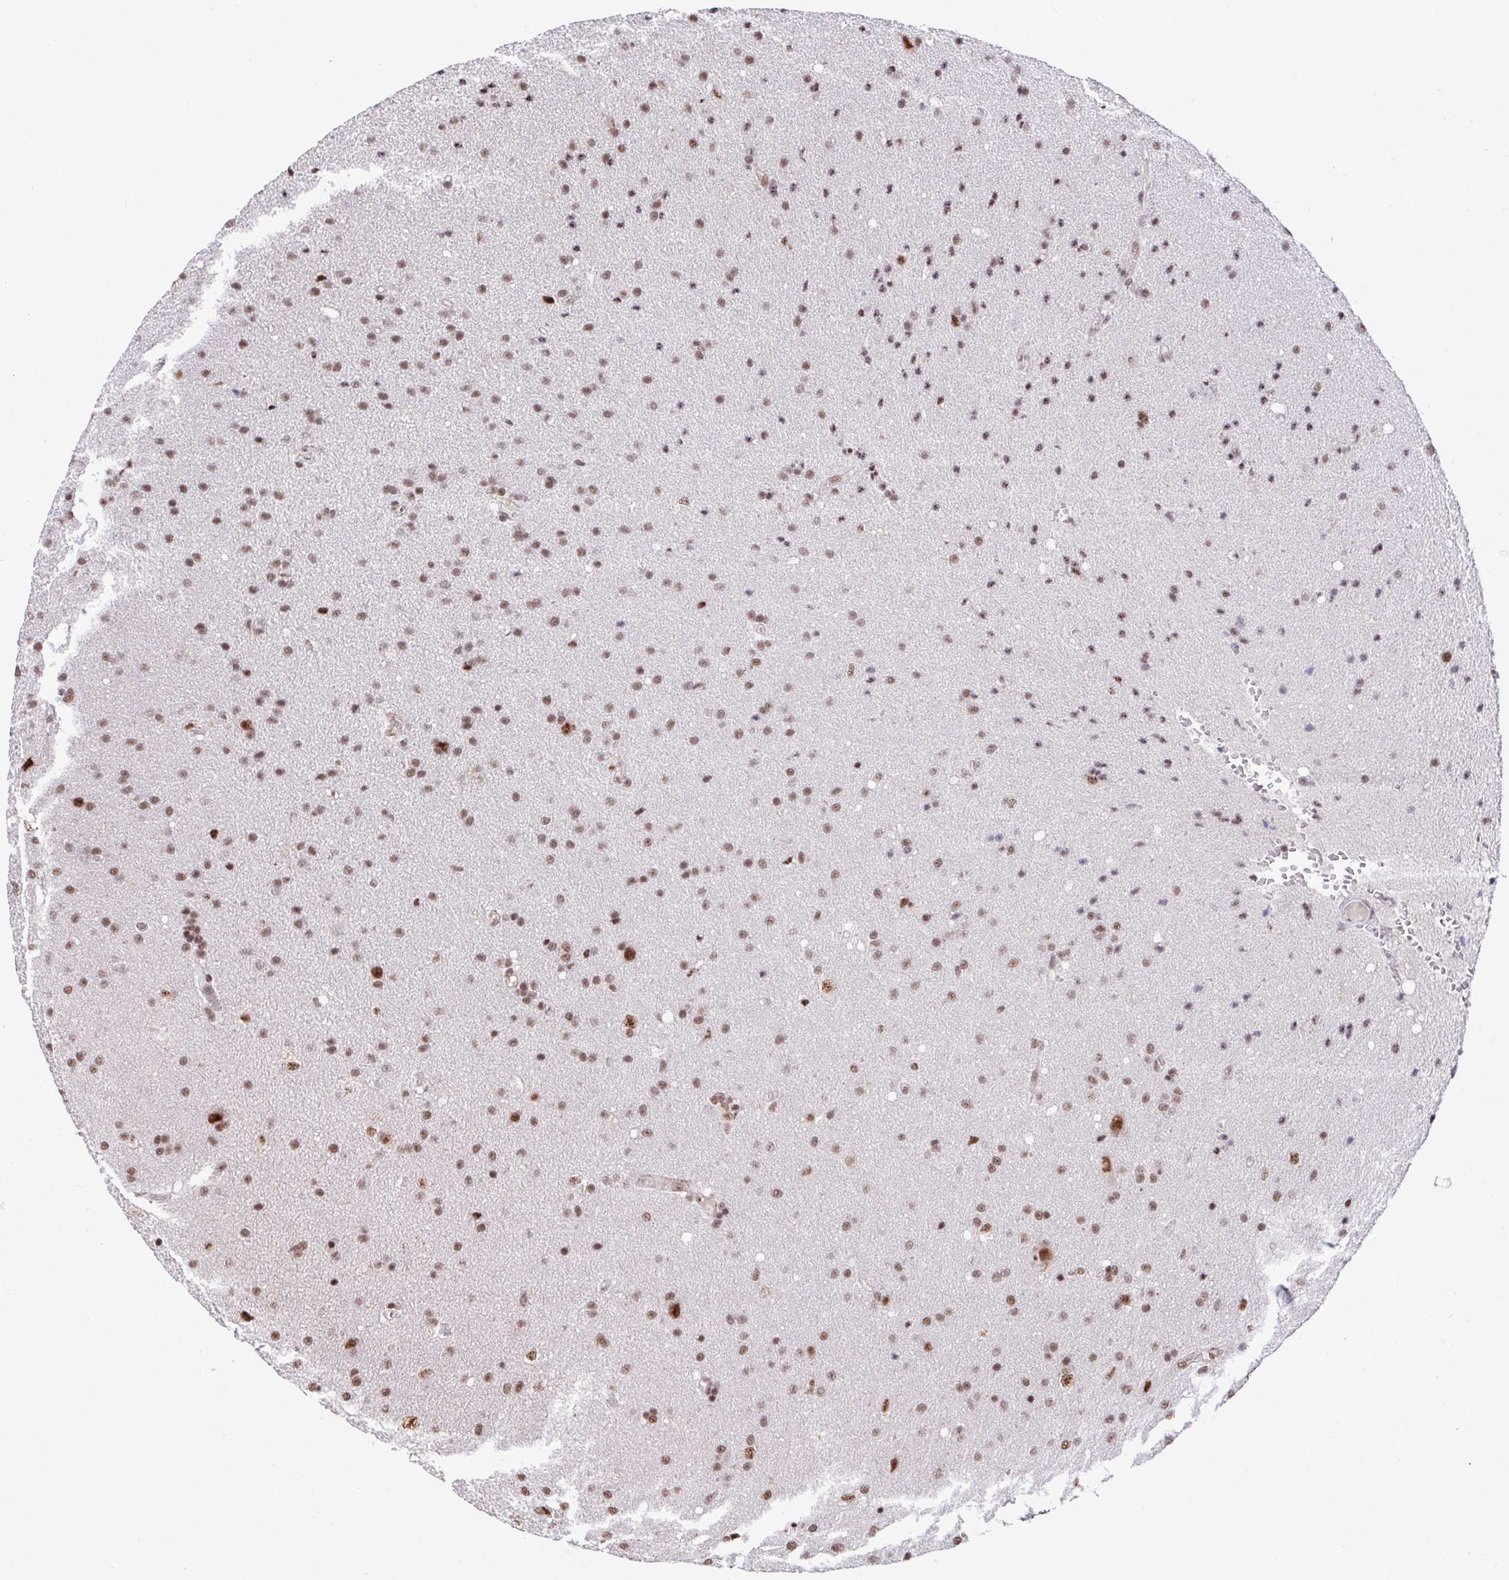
{"staining": {"intensity": "moderate", "quantity": ">75%", "location": "nuclear"}, "tissue": "glioma", "cell_type": "Tumor cells", "image_type": "cancer", "snomed": [{"axis": "morphology", "description": "Glioma, malignant, Low grade"}, {"axis": "topography", "description": "Brain"}], "caption": "Human glioma stained with a brown dye displays moderate nuclear positive staining in about >75% of tumor cells.", "gene": "PUF60", "patient": {"sex": "female", "age": 54}}